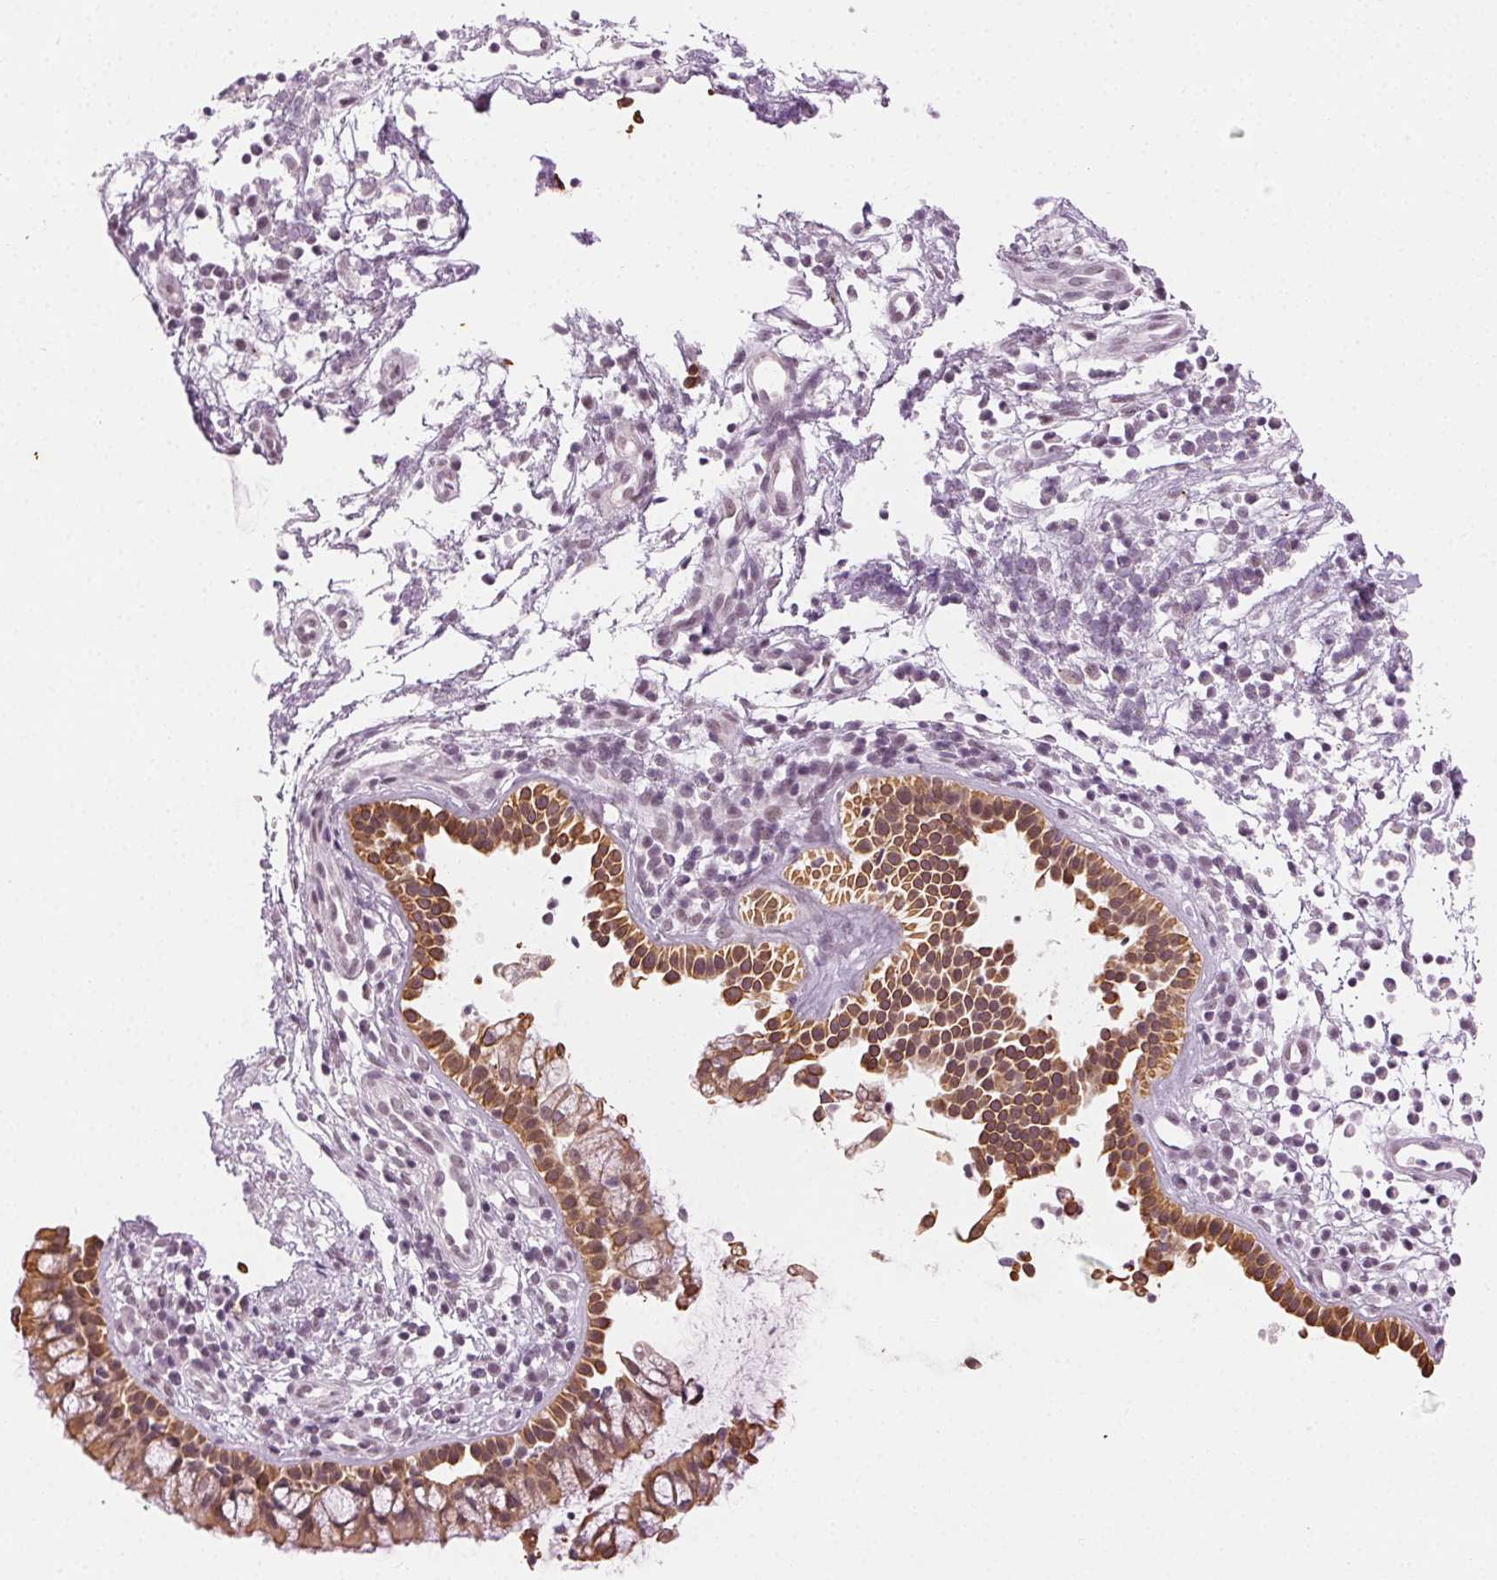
{"staining": {"intensity": "moderate", "quantity": ">75%", "location": "cytoplasmic/membranous"}, "tissue": "nasopharynx", "cell_type": "Respiratory epithelial cells", "image_type": "normal", "snomed": [{"axis": "morphology", "description": "Normal tissue, NOS"}, {"axis": "topography", "description": "Nasopharynx"}], "caption": "A photomicrograph of human nasopharynx stained for a protein displays moderate cytoplasmic/membranous brown staining in respiratory epithelial cells. (IHC, brightfield microscopy, high magnification).", "gene": "AIF1L", "patient": {"sex": "male", "age": 77}}